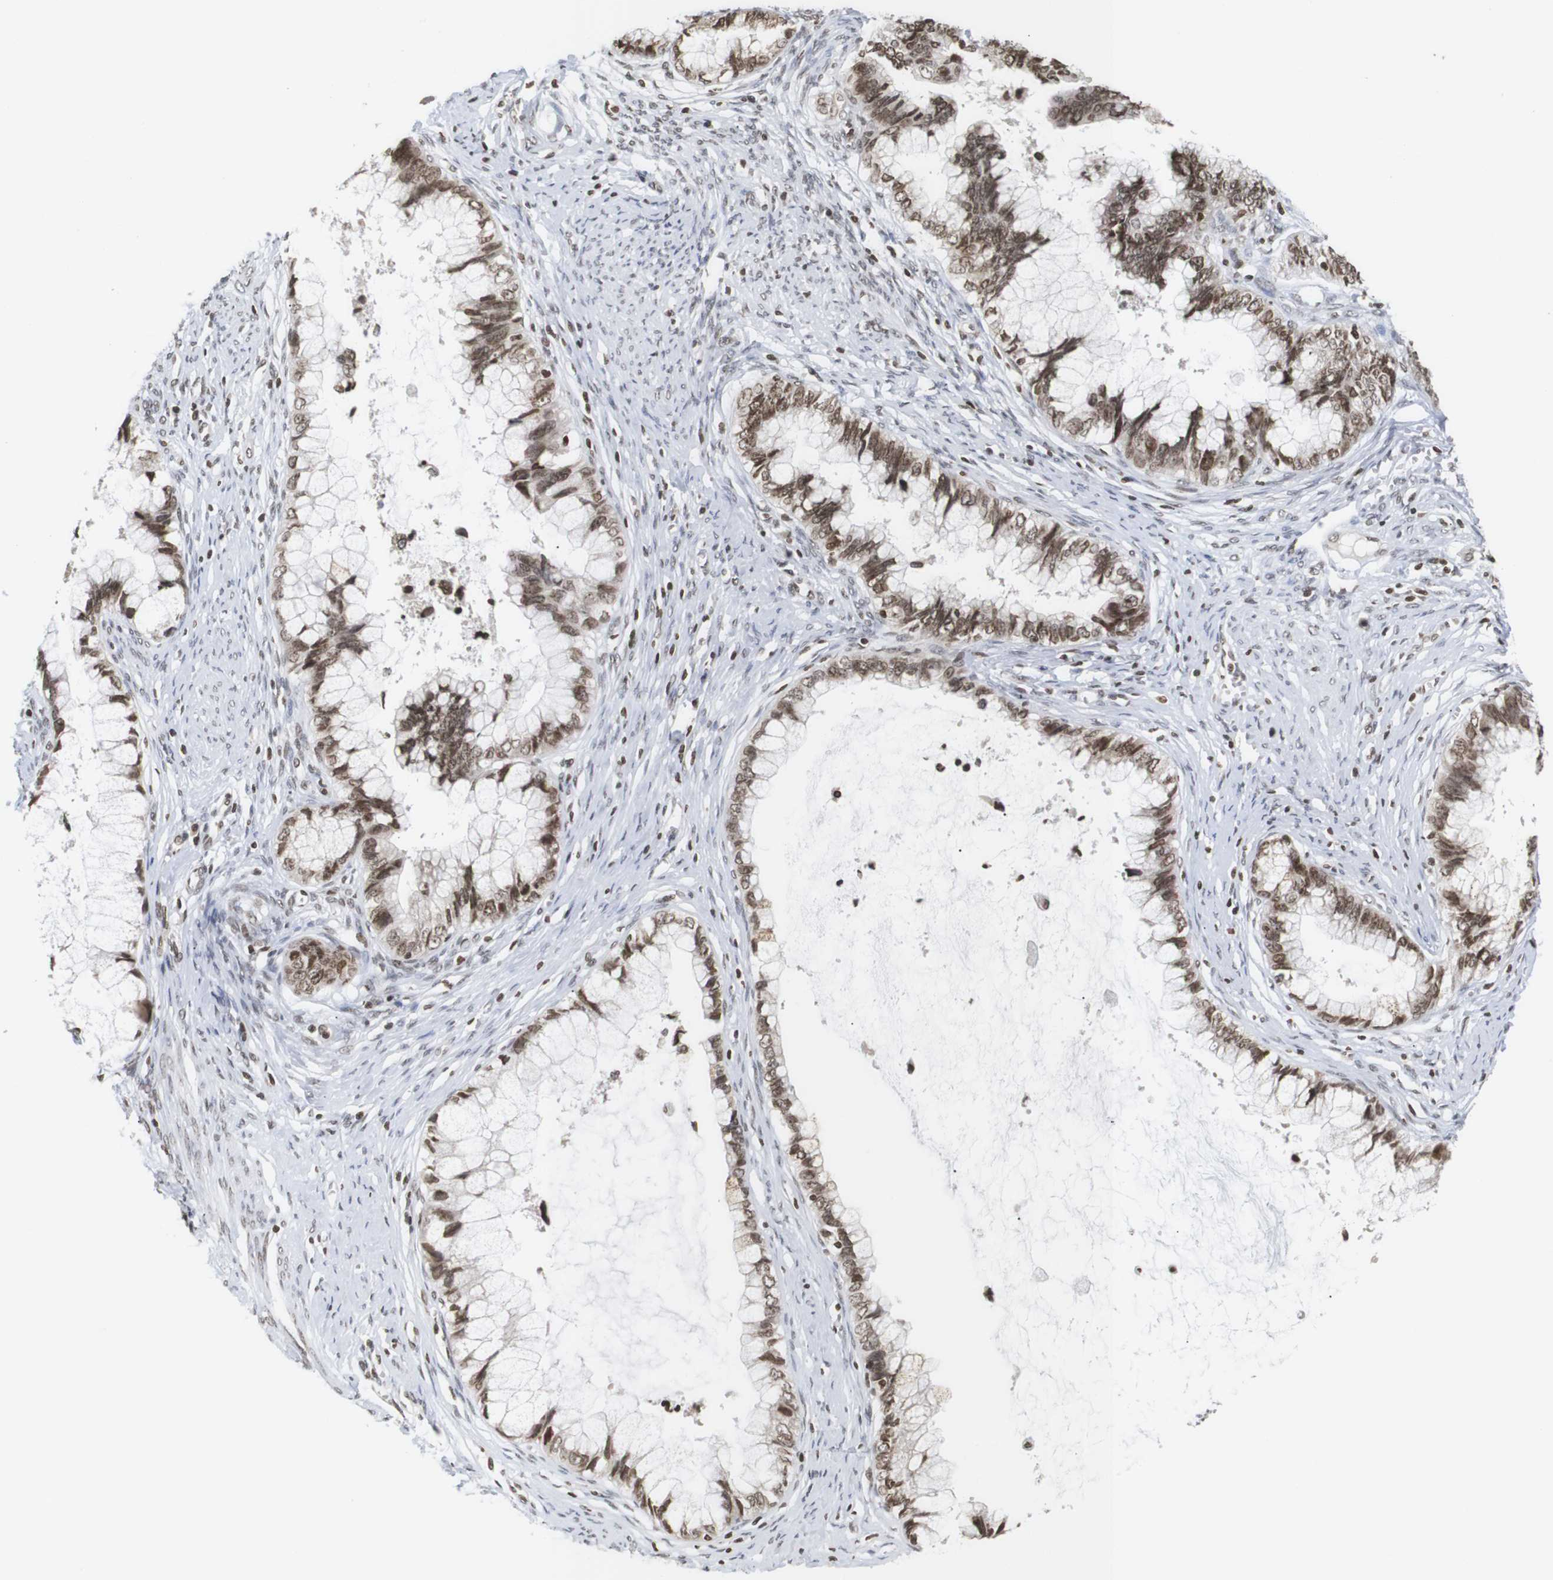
{"staining": {"intensity": "moderate", "quantity": ">75%", "location": "nuclear"}, "tissue": "cervical cancer", "cell_type": "Tumor cells", "image_type": "cancer", "snomed": [{"axis": "morphology", "description": "Adenocarcinoma, NOS"}, {"axis": "topography", "description": "Cervix"}], "caption": "The immunohistochemical stain labels moderate nuclear staining in tumor cells of cervical adenocarcinoma tissue.", "gene": "ETV5", "patient": {"sex": "female", "age": 44}}